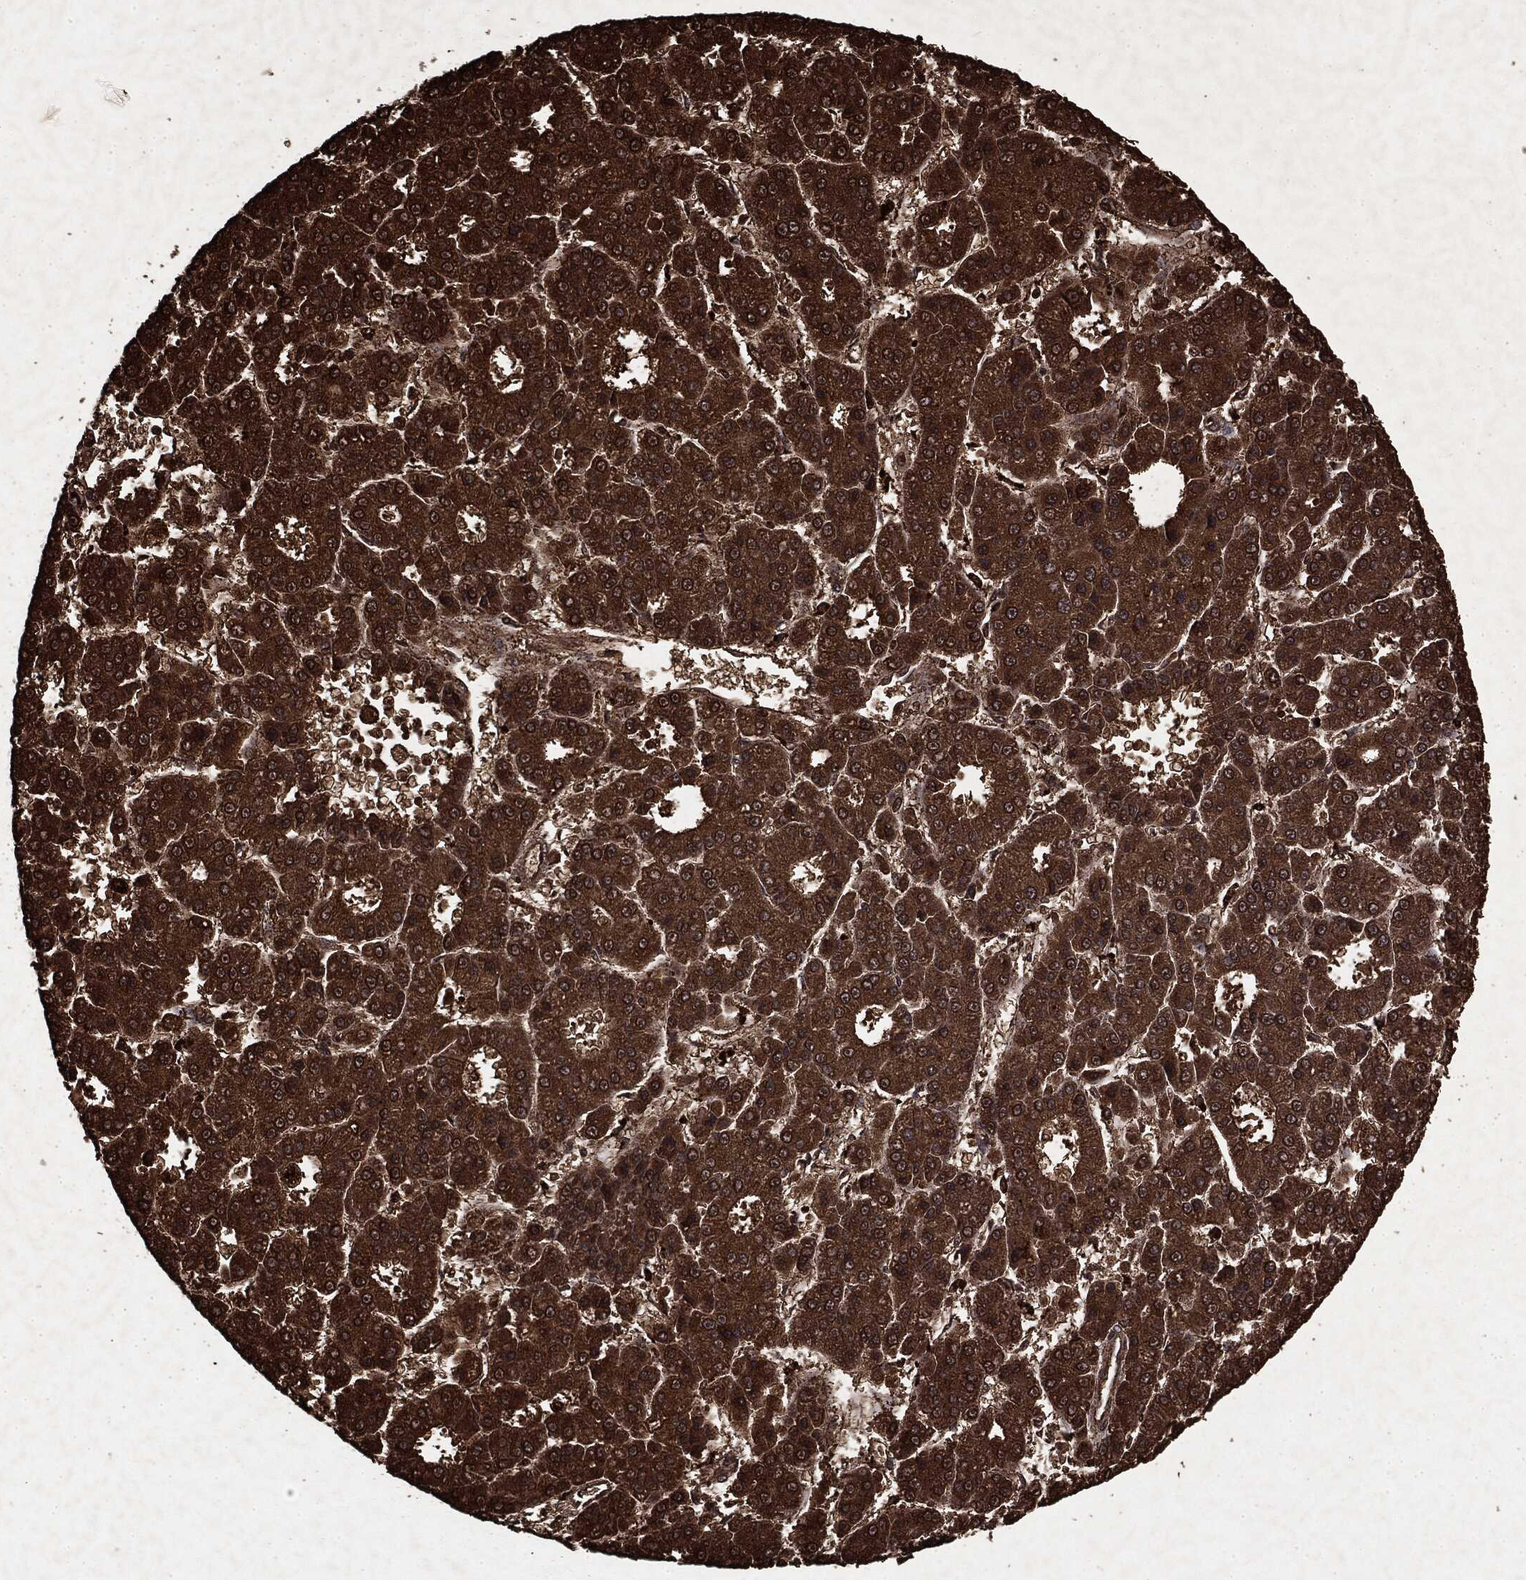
{"staining": {"intensity": "strong", "quantity": ">75%", "location": "cytoplasmic/membranous"}, "tissue": "liver cancer", "cell_type": "Tumor cells", "image_type": "cancer", "snomed": [{"axis": "morphology", "description": "Carcinoma, Hepatocellular, NOS"}, {"axis": "topography", "description": "Liver"}], "caption": "Immunohistochemistry of hepatocellular carcinoma (liver) shows high levels of strong cytoplasmic/membranous expression in about >75% of tumor cells. (DAB (3,3'-diaminobenzidine) IHC, brown staining for protein, blue staining for nuclei).", "gene": "ARAF", "patient": {"sex": "male", "age": 70}}